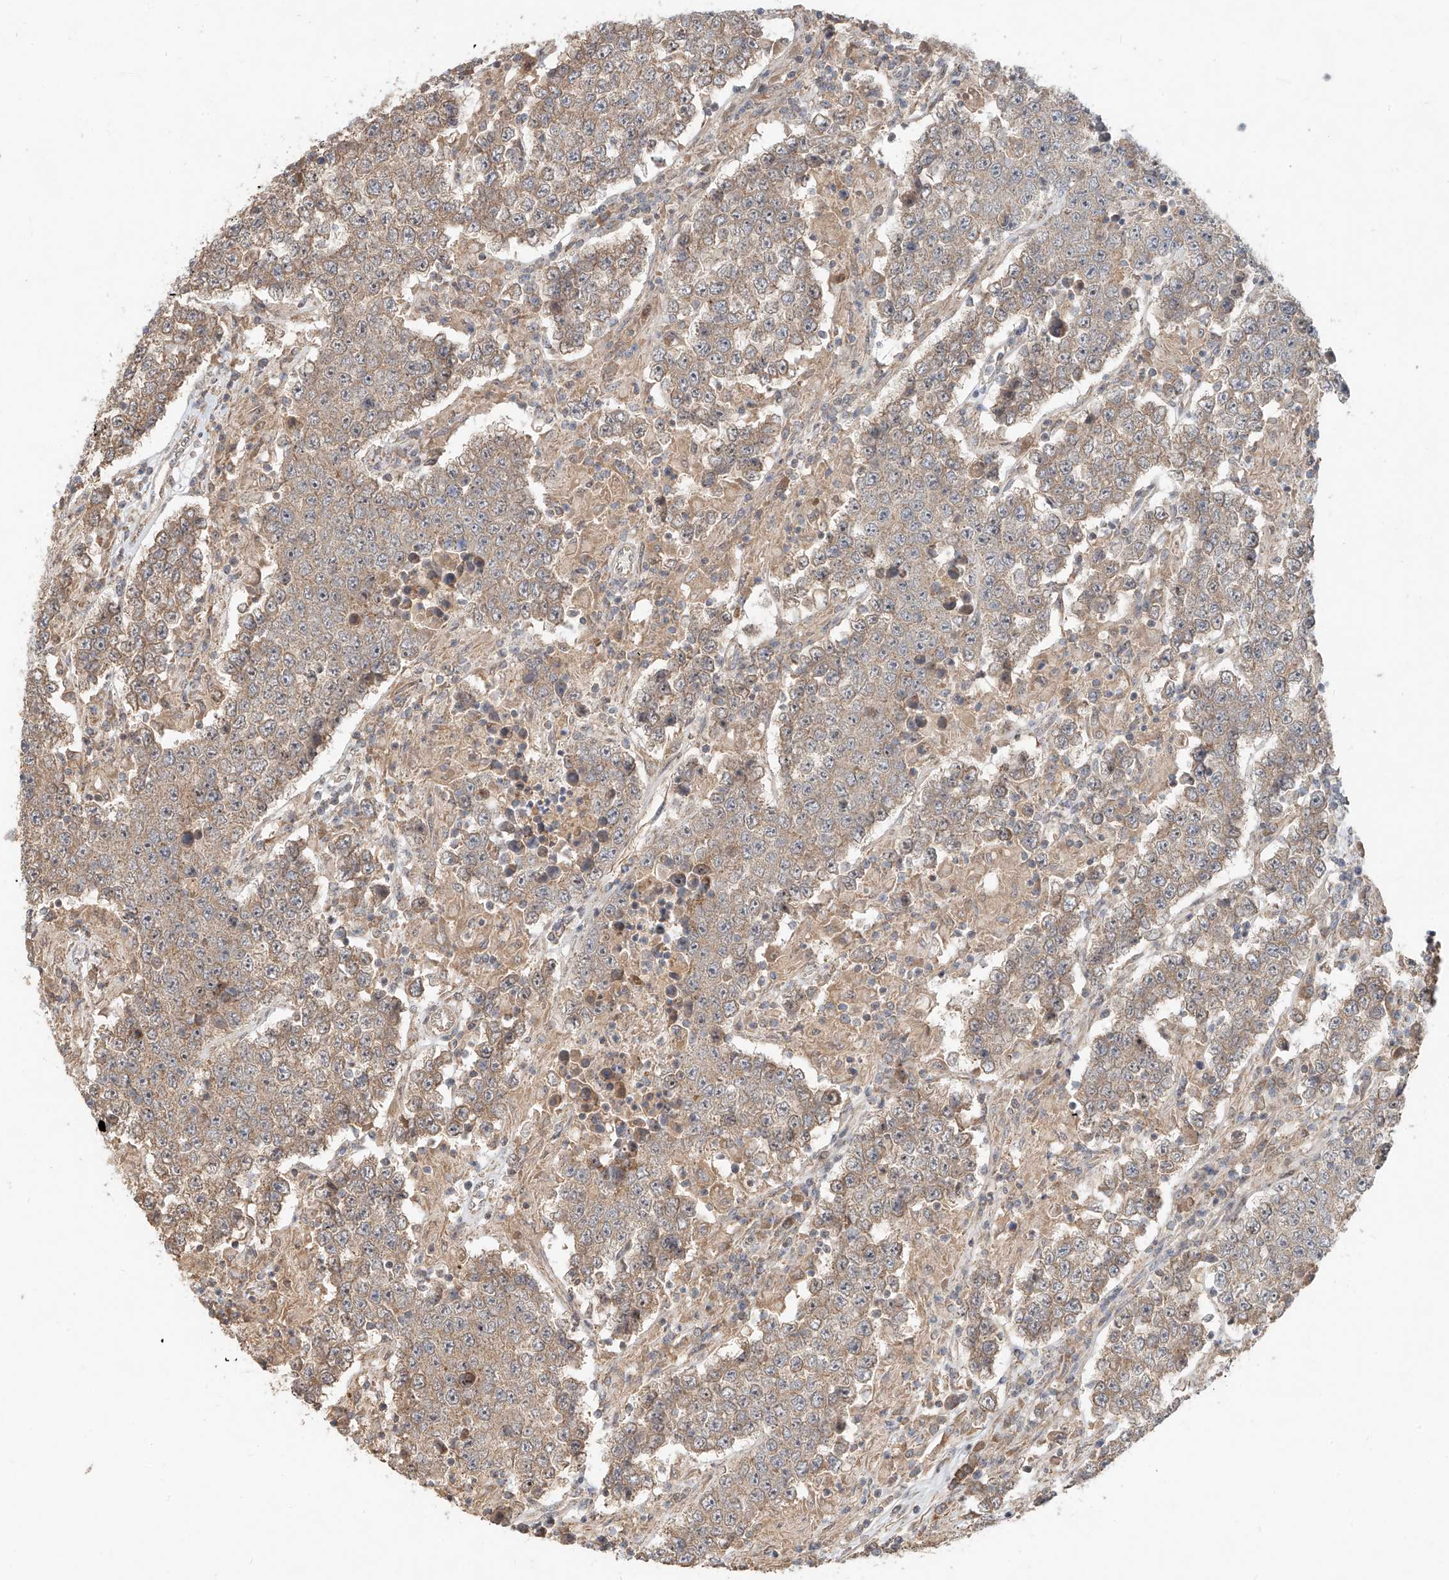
{"staining": {"intensity": "weak", "quantity": "25%-75%", "location": "cytoplasmic/membranous"}, "tissue": "testis cancer", "cell_type": "Tumor cells", "image_type": "cancer", "snomed": [{"axis": "morphology", "description": "Normal tissue, NOS"}, {"axis": "morphology", "description": "Urothelial carcinoma, High grade"}, {"axis": "morphology", "description": "Seminoma, NOS"}, {"axis": "morphology", "description": "Carcinoma, Embryonal, NOS"}, {"axis": "topography", "description": "Urinary bladder"}, {"axis": "topography", "description": "Testis"}], "caption": "Immunohistochemistry (IHC) photomicrograph of testis cancer (urothelial carcinoma (high-grade)) stained for a protein (brown), which shows low levels of weak cytoplasmic/membranous staining in approximately 25%-75% of tumor cells.", "gene": "TMEM61", "patient": {"sex": "male", "age": 41}}